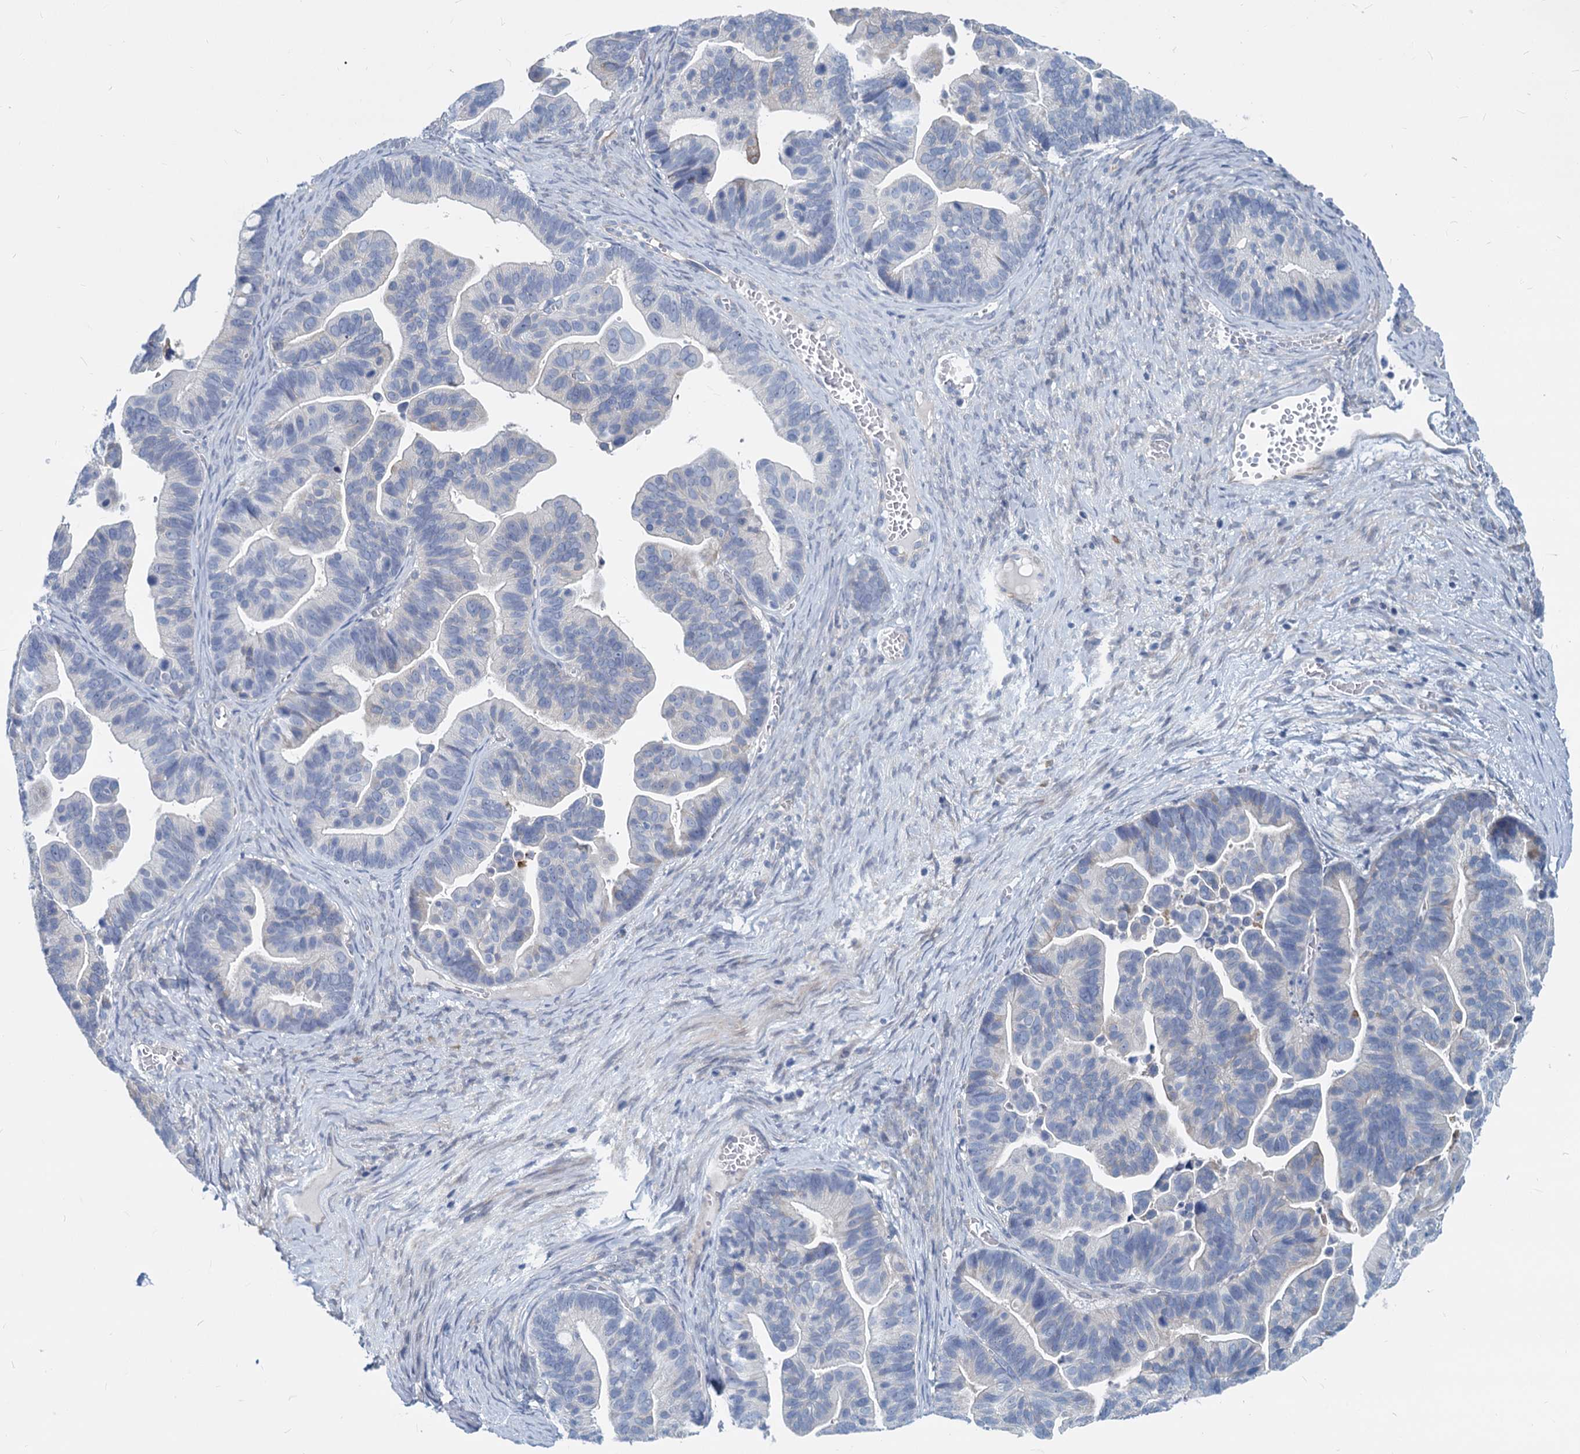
{"staining": {"intensity": "negative", "quantity": "none", "location": "none"}, "tissue": "ovarian cancer", "cell_type": "Tumor cells", "image_type": "cancer", "snomed": [{"axis": "morphology", "description": "Cystadenocarcinoma, serous, NOS"}, {"axis": "topography", "description": "Ovary"}], "caption": "A high-resolution photomicrograph shows IHC staining of ovarian cancer, which displays no significant positivity in tumor cells. (DAB (3,3'-diaminobenzidine) immunohistochemistry with hematoxylin counter stain).", "gene": "GSTM3", "patient": {"sex": "female", "age": 56}}